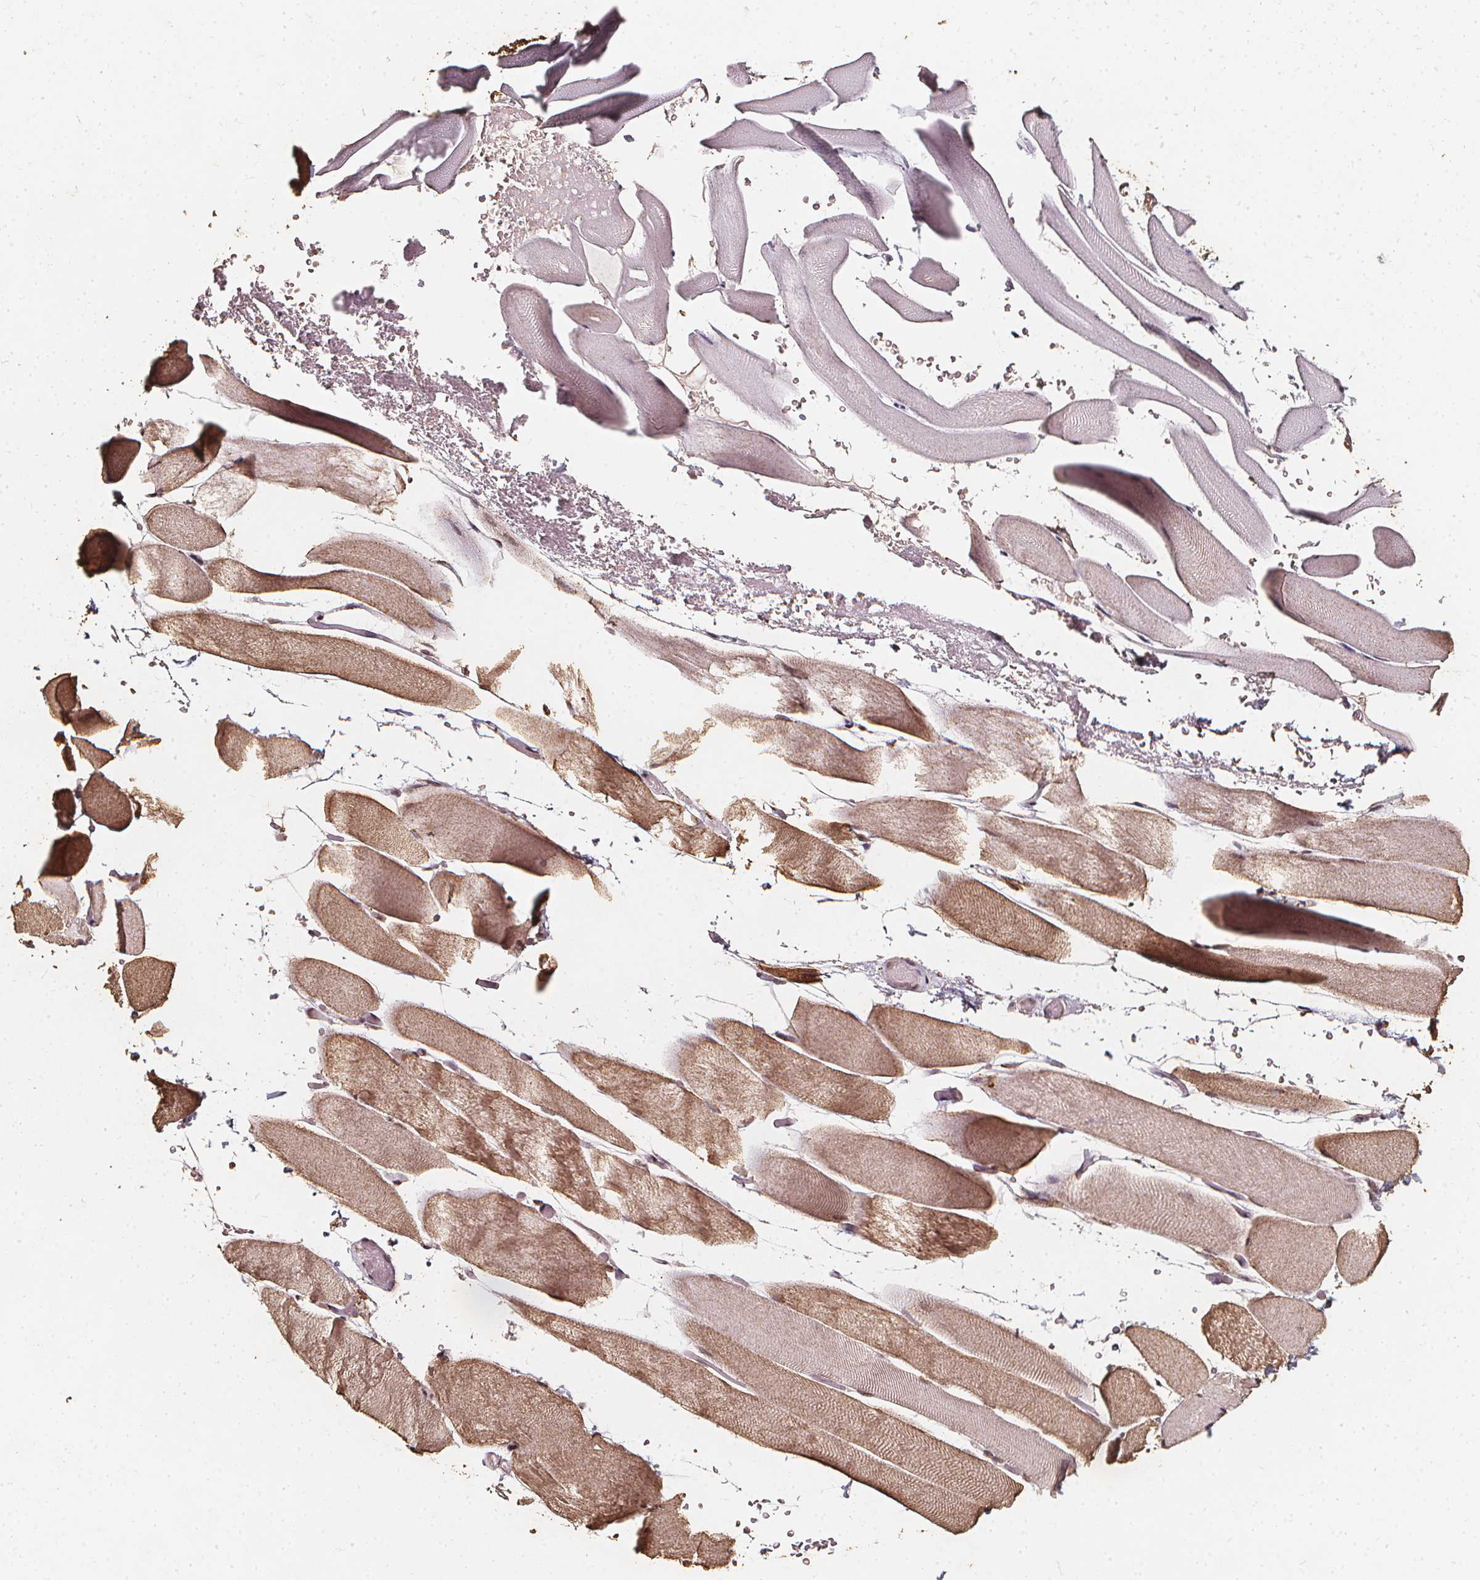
{"staining": {"intensity": "moderate", "quantity": ">75%", "location": "cytoplasmic/membranous,nuclear"}, "tissue": "skeletal muscle", "cell_type": "Myocytes", "image_type": "normal", "snomed": [{"axis": "morphology", "description": "Normal tissue, NOS"}, {"axis": "topography", "description": "Skeletal muscle"}], "caption": "Immunohistochemistry (IHC) (DAB) staining of benign human skeletal muscle reveals moderate cytoplasmic/membranous,nuclear protein positivity in approximately >75% of myocytes.", "gene": "SMN1", "patient": {"sex": "female", "age": 37}}